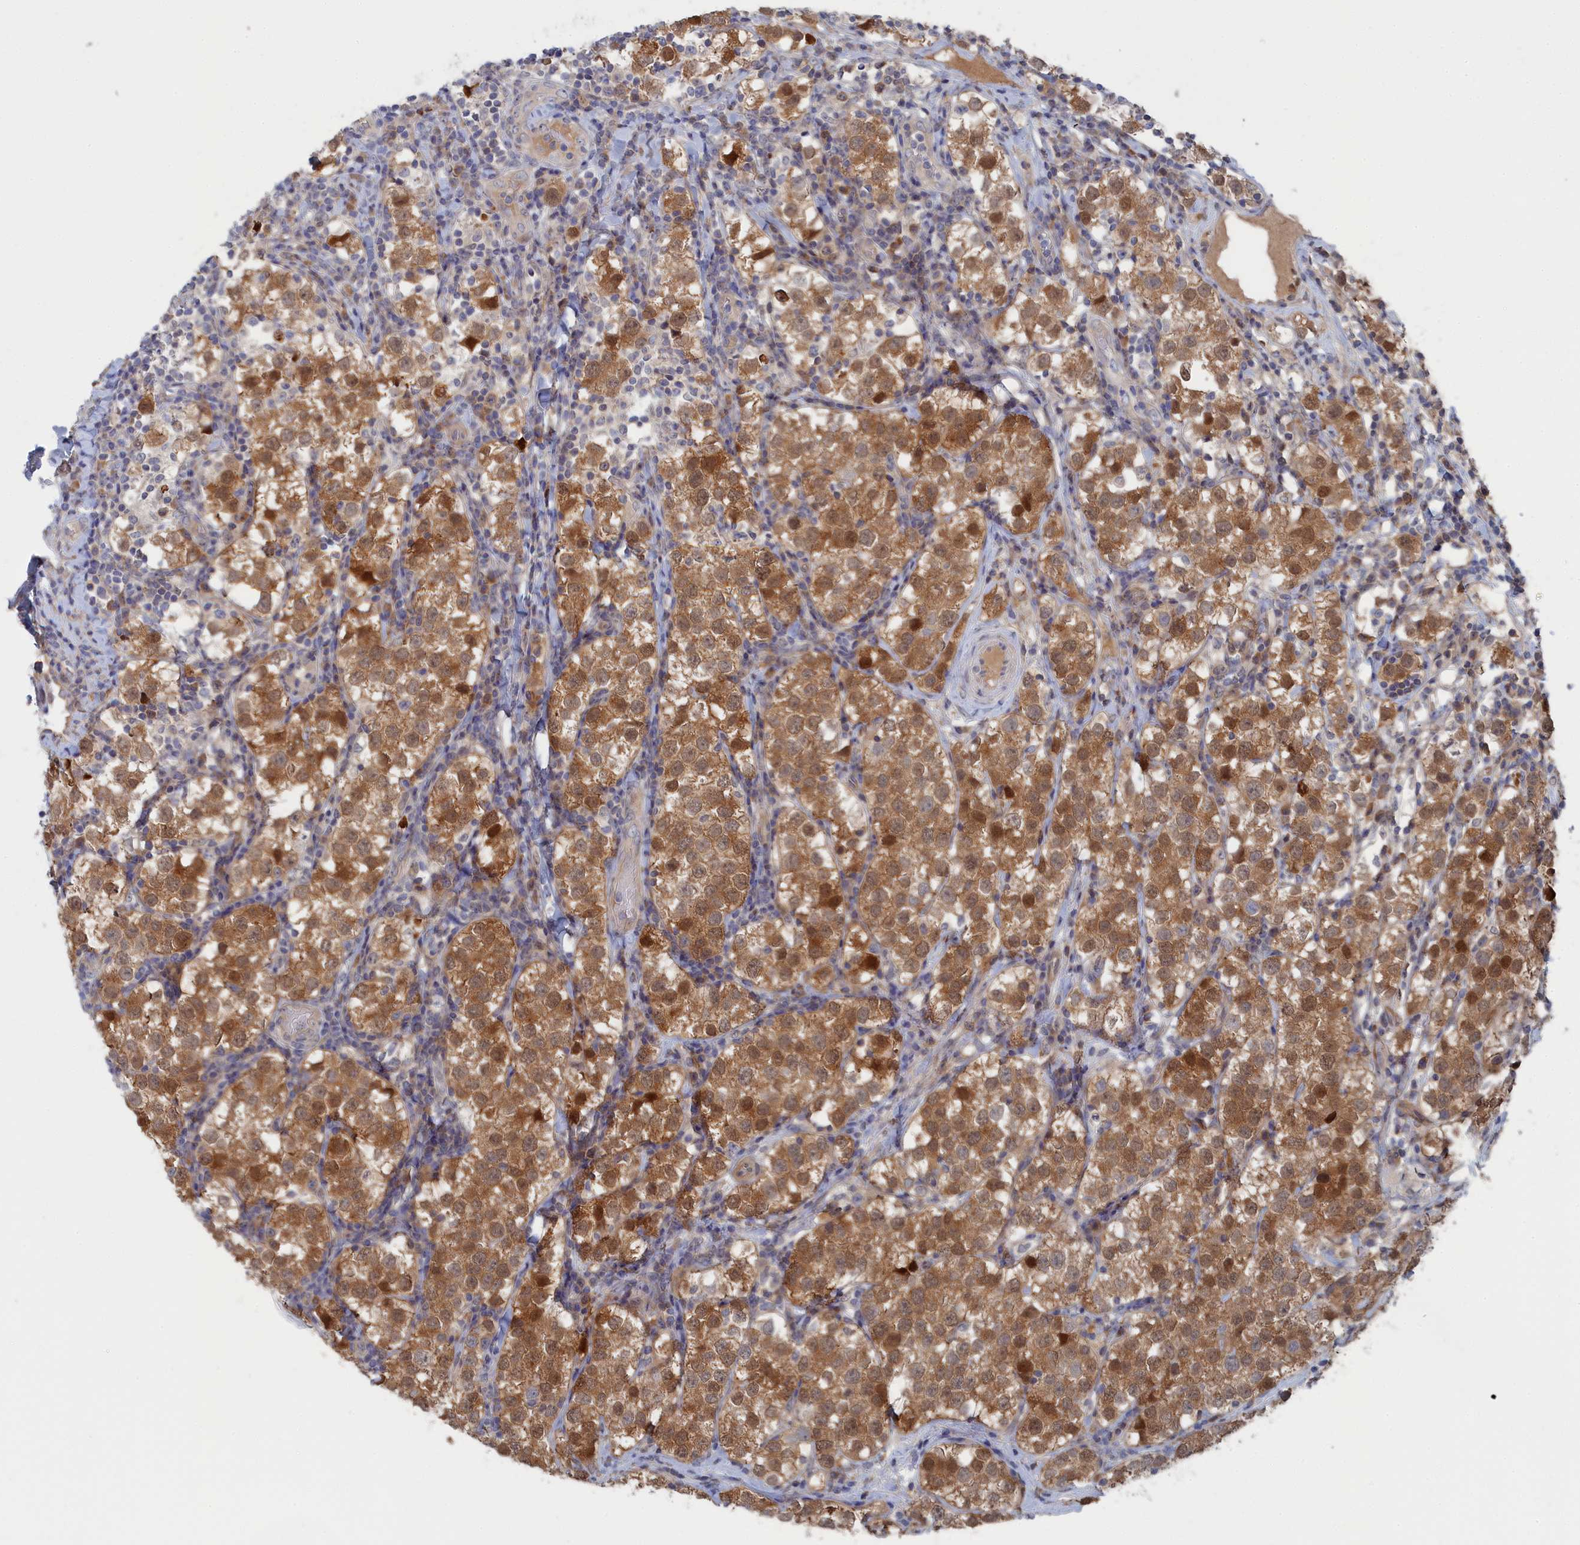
{"staining": {"intensity": "moderate", "quantity": ">75%", "location": "cytoplasmic/membranous,nuclear"}, "tissue": "testis cancer", "cell_type": "Tumor cells", "image_type": "cancer", "snomed": [{"axis": "morphology", "description": "Seminoma, NOS"}, {"axis": "topography", "description": "Testis"}], "caption": "The image demonstrates immunohistochemical staining of testis seminoma. There is moderate cytoplasmic/membranous and nuclear positivity is appreciated in about >75% of tumor cells.", "gene": "IRGQ", "patient": {"sex": "male", "age": 34}}